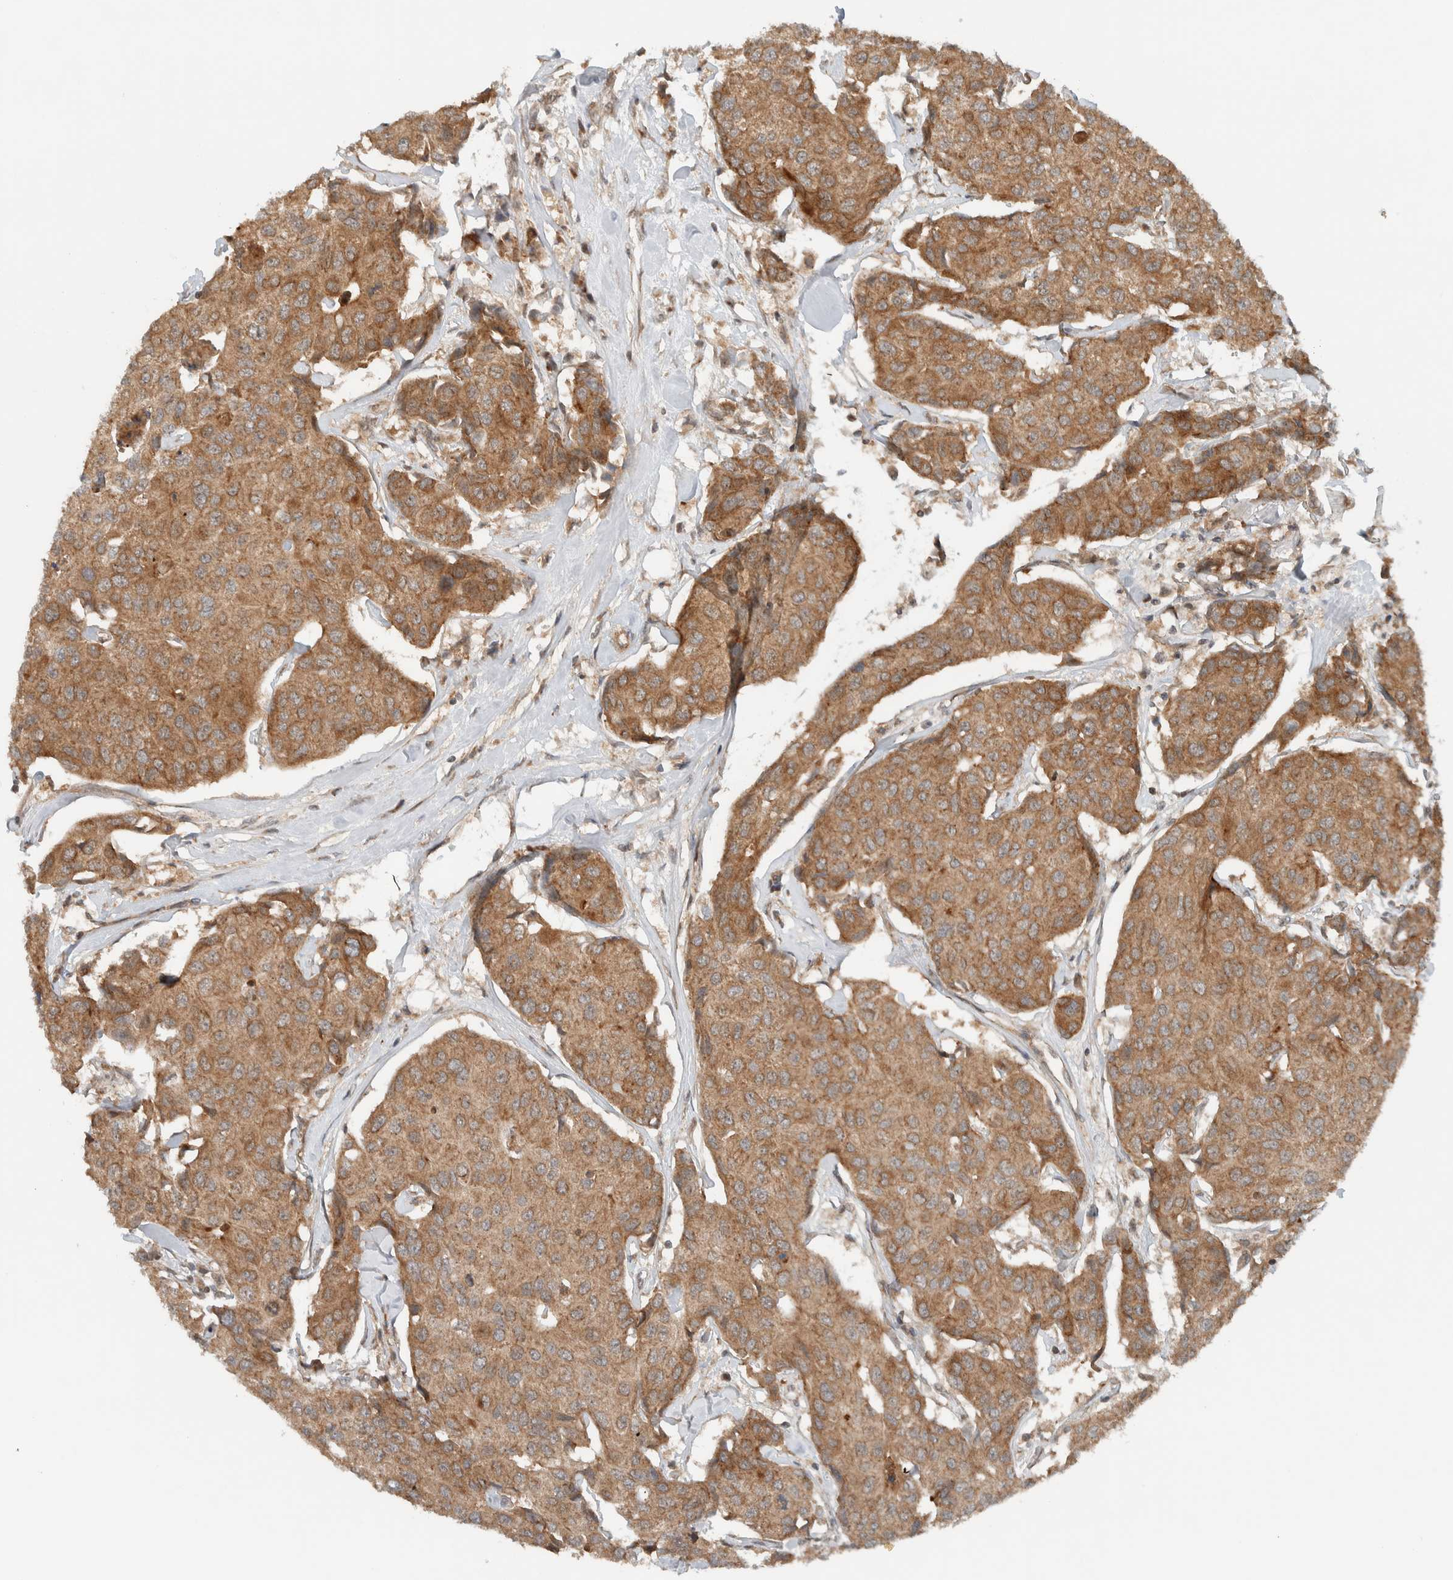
{"staining": {"intensity": "moderate", "quantity": ">75%", "location": "cytoplasmic/membranous"}, "tissue": "breast cancer", "cell_type": "Tumor cells", "image_type": "cancer", "snomed": [{"axis": "morphology", "description": "Duct carcinoma"}, {"axis": "topography", "description": "Breast"}], "caption": "An IHC histopathology image of neoplastic tissue is shown. Protein staining in brown labels moderate cytoplasmic/membranous positivity in breast cancer (invasive ductal carcinoma) within tumor cells. (Brightfield microscopy of DAB IHC at high magnification).", "gene": "KLHL6", "patient": {"sex": "female", "age": 80}}